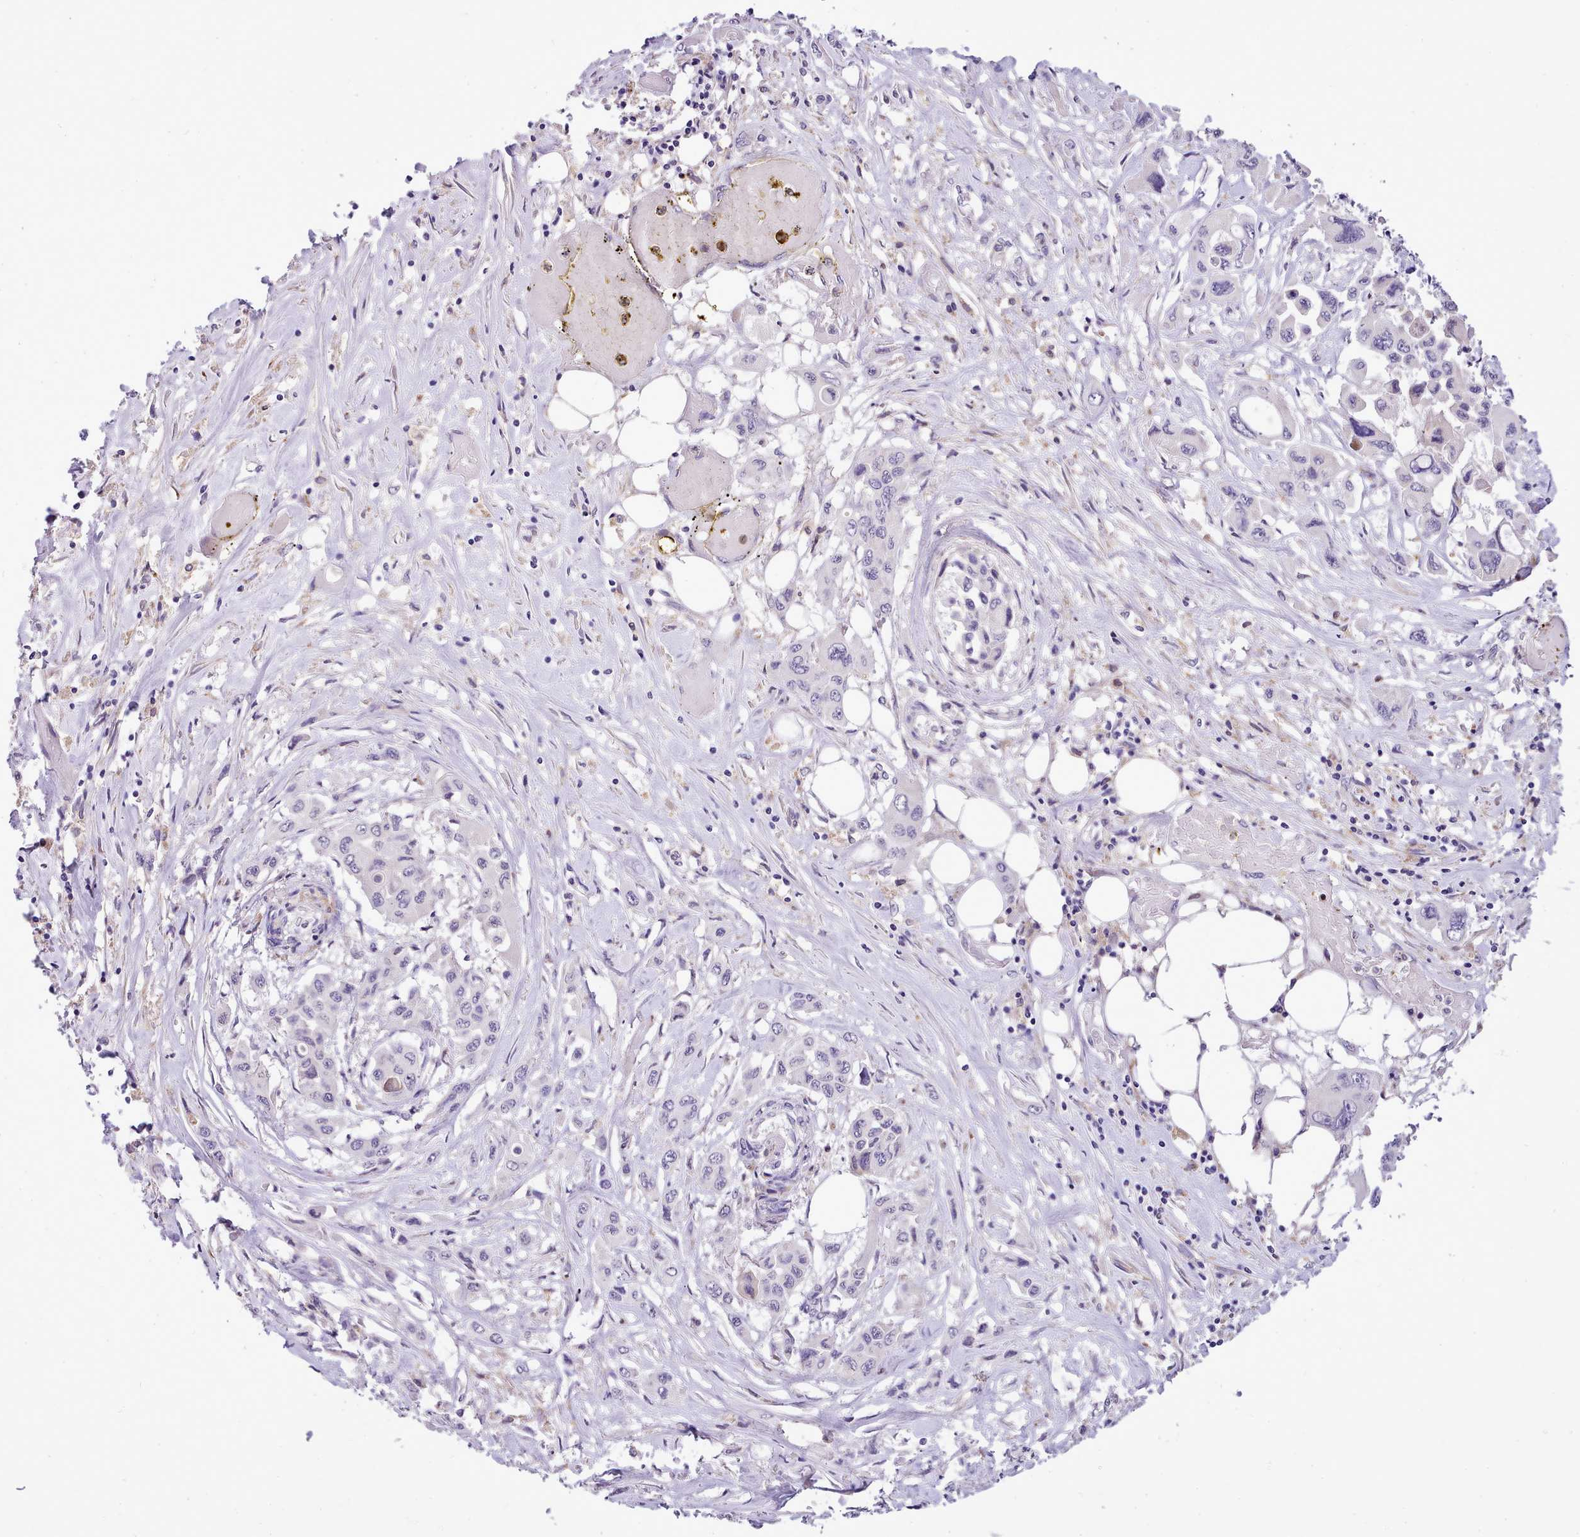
{"staining": {"intensity": "negative", "quantity": "none", "location": "none"}, "tissue": "pancreatic cancer", "cell_type": "Tumor cells", "image_type": "cancer", "snomed": [{"axis": "morphology", "description": "Adenocarcinoma, NOS"}, {"axis": "topography", "description": "Pancreas"}], "caption": "Immunohistochemistry (IHC) histopathology image of neoplastic tissue: human adenocarcinoma (pancreatic) stained with DAB exhibits no significant protein staining in tumor cells.", "gene": "FAM83E", "patient": {"sex": "male", "age": 92}}